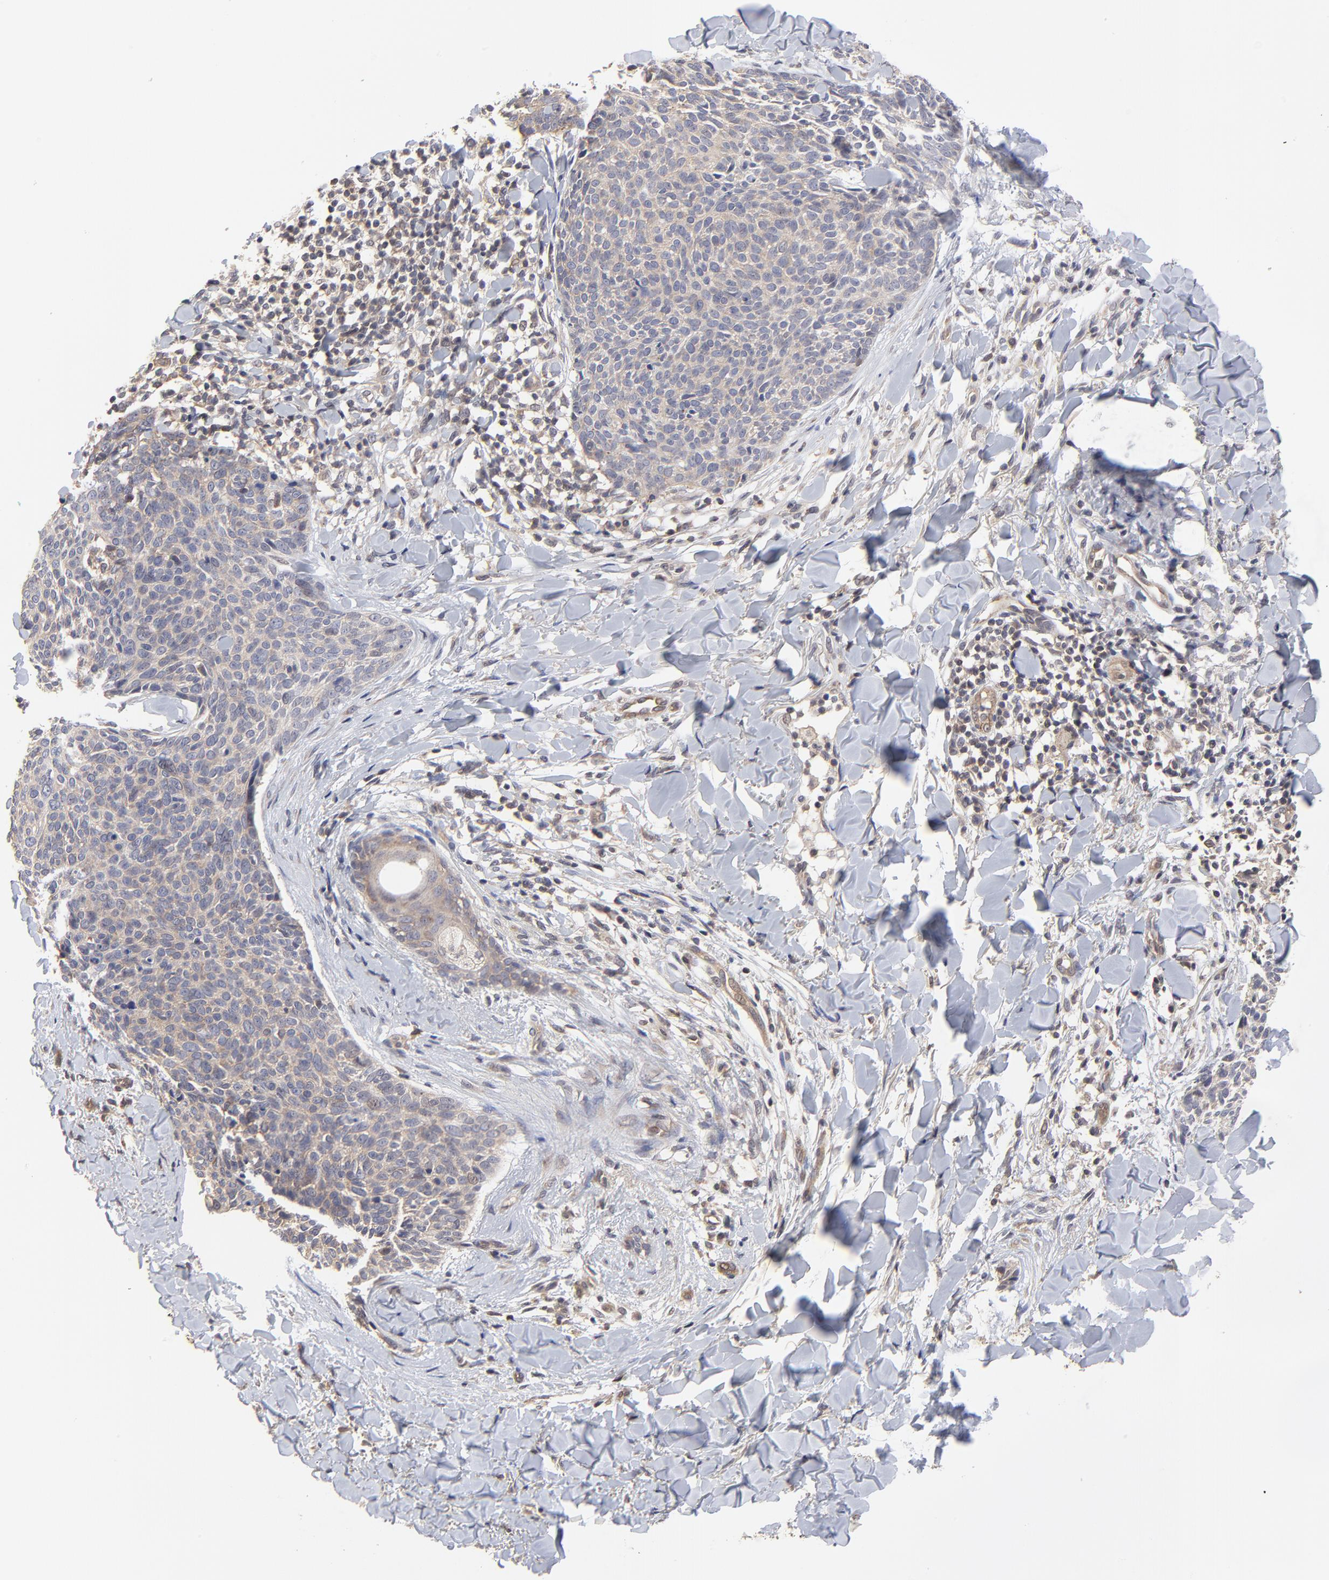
{"staining": {"intensity": "weak", "quantity": ">75%", "location": "cytoplasmic/membranous"}, "tissue": "skin cancer", "cell_type": "Tumor cells", "image_type": "cancer", "snomed": [{"axis": "morphology", "description": "Normal tissue, NOS"}, {"axis": "morphology", "description": "Basal cell carcinoma"}, {"axis": "topography", "description": "Skin"}], "caption": "A brown stain highlights weak cytoplasmic/membranous staining of a protein in skin basal cell carcinoma tumor cells.", "gene": "ZNF157", "patient": {"sex": "female", "age": 57}}